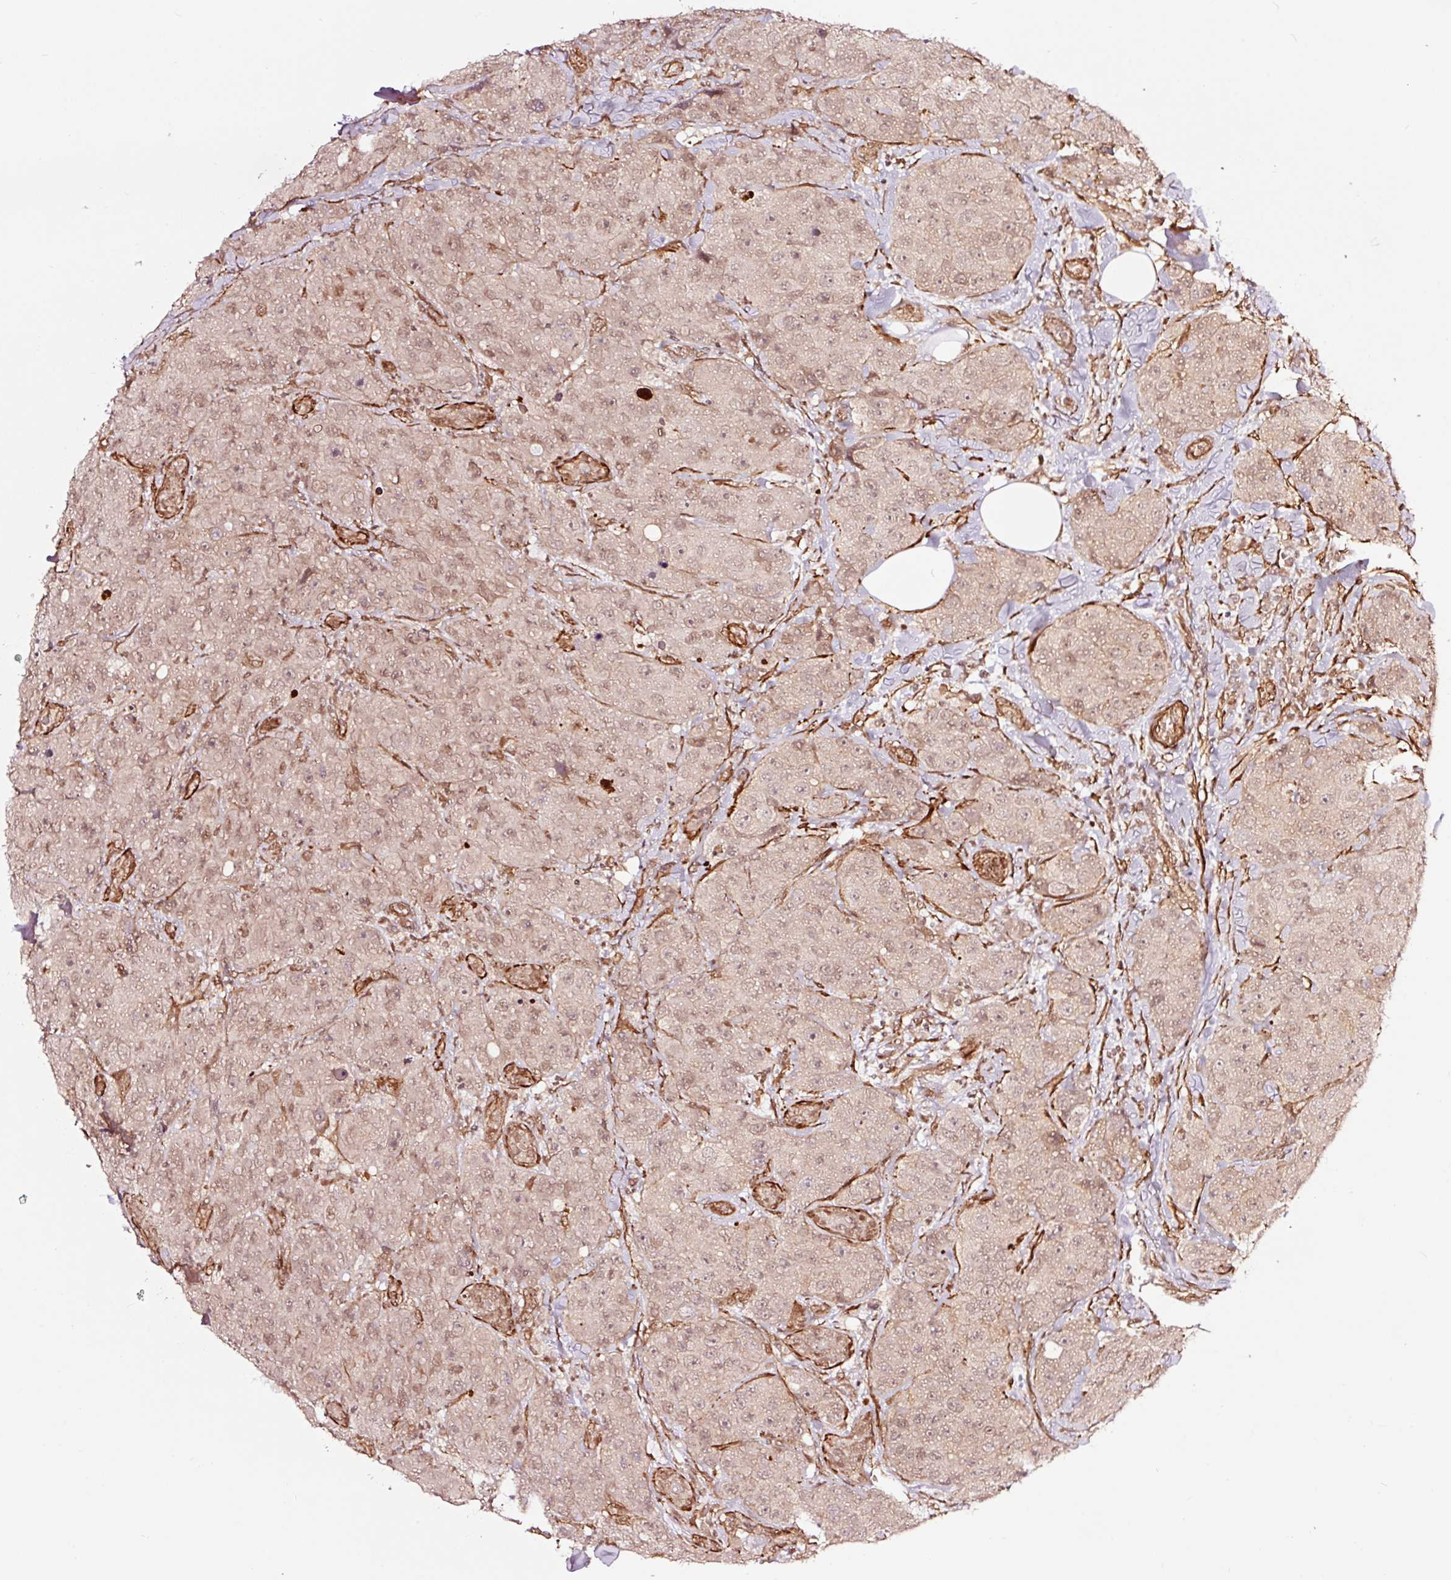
{"staining": {"intensity": "weak", "quantity": ">75%", "location": "nuclear"}, "tissue": "breast cancer", "cell_type": "Tumor cells", "image_type": "cancer", "snomed": [{"axis": "morphology", "description": "Duct carcinoma"}, {"axis": "topography", "description": "Breast"}], "caption": "The histopathology image shows staining of intraductal carcinoma (breast), revealing weak nuclear protein positivity (brown color) within tumor cells.", "gene": "TPM1", "patient": {"sex": "female", "age": 43}}